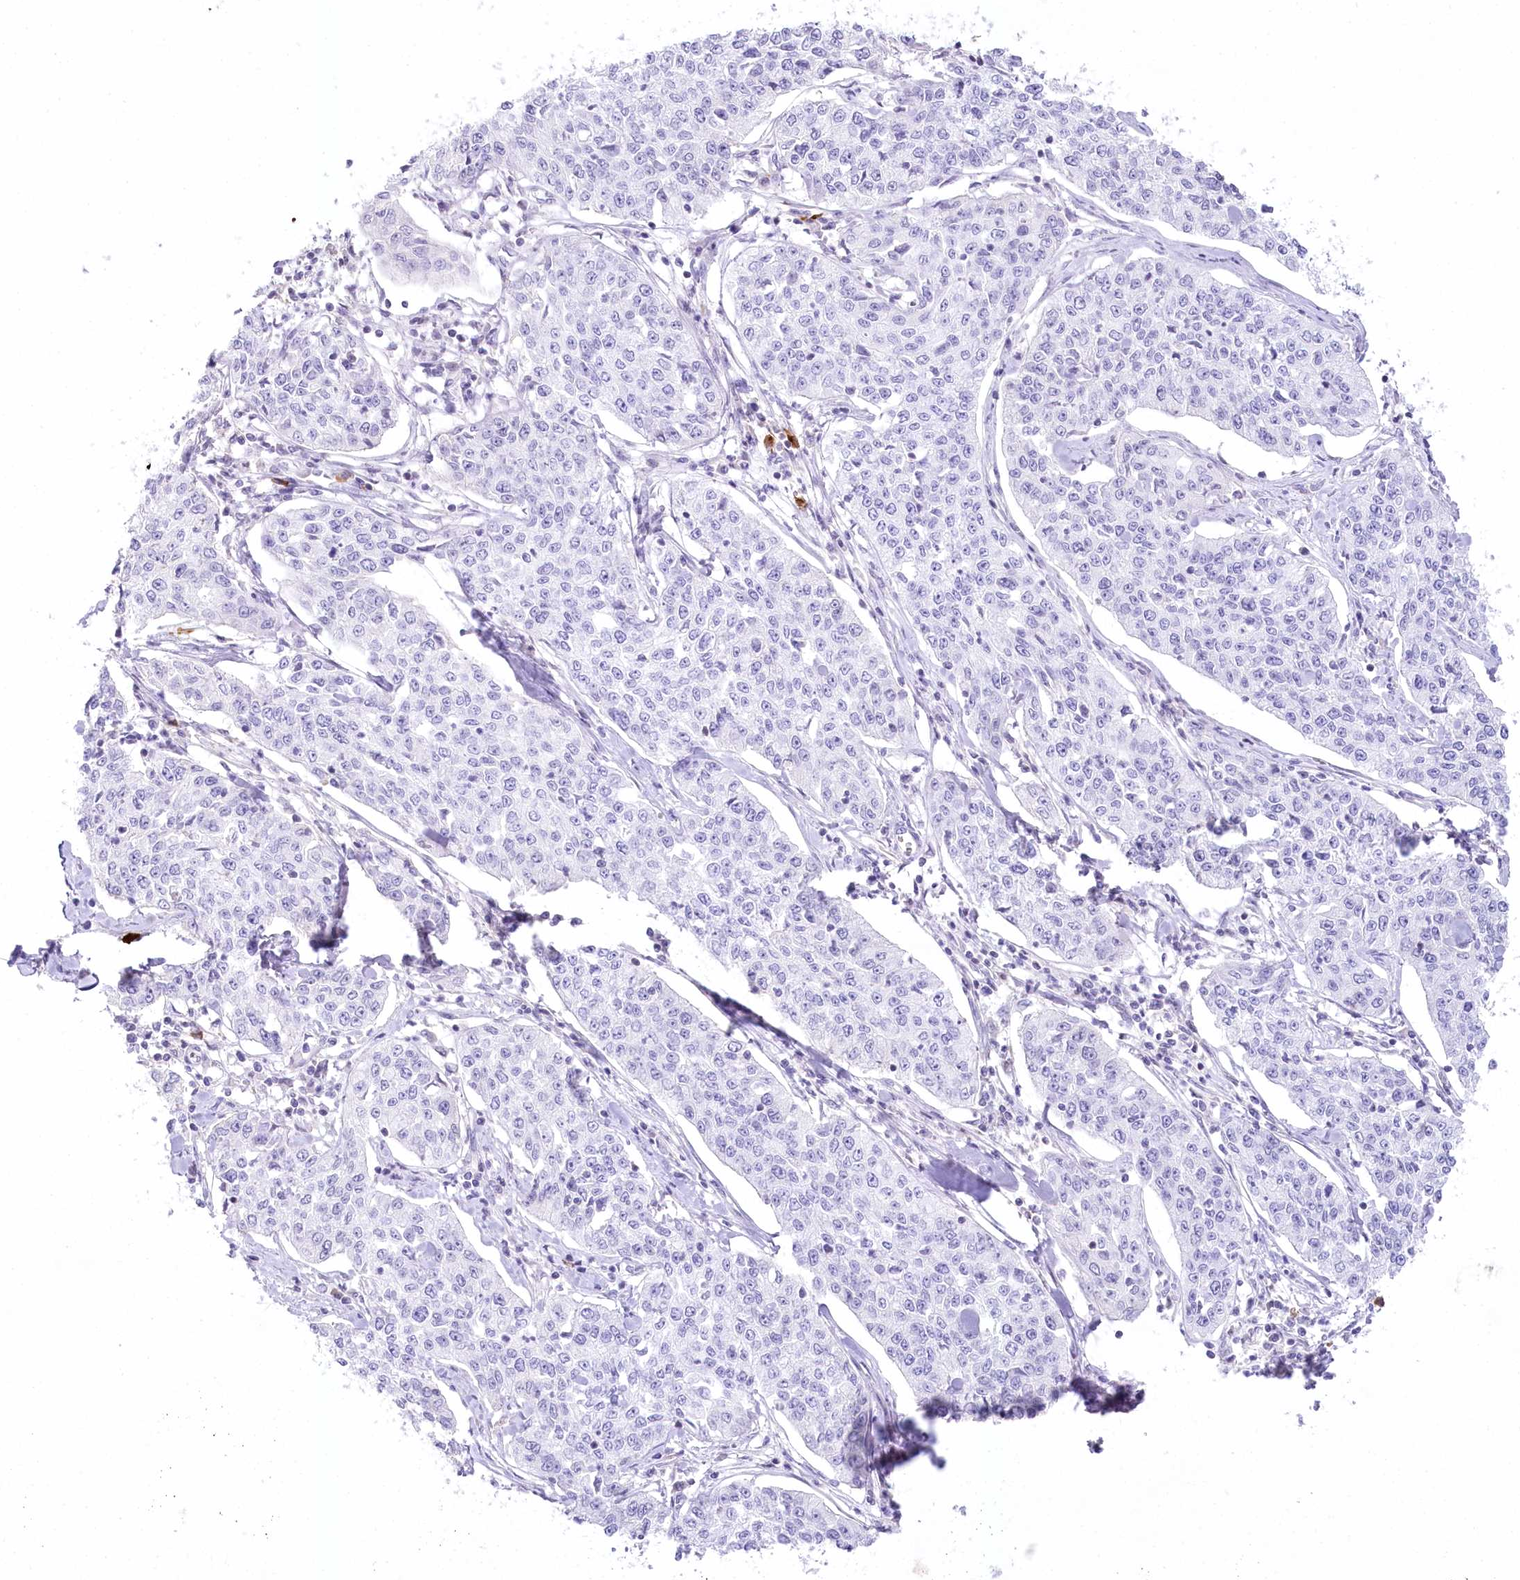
{"staining": {"intensity": "negative", "quantity": "none", "location": "none"}, "tissue": "cervical cancer", "cell_type": "Tumor cells", "image_type": "cancer", "snomed": [{"axis": "morphology", "description": "Squamous cell carcinoma, NOS"}, {"axis": "topography", "description": "Cervix"}], "caption": "Tumor cells show no significant protein staining in cervical squamous cell carcinoma.", "gene": "MYOZ1", "patient": {"sex": "female", "age": 35}}